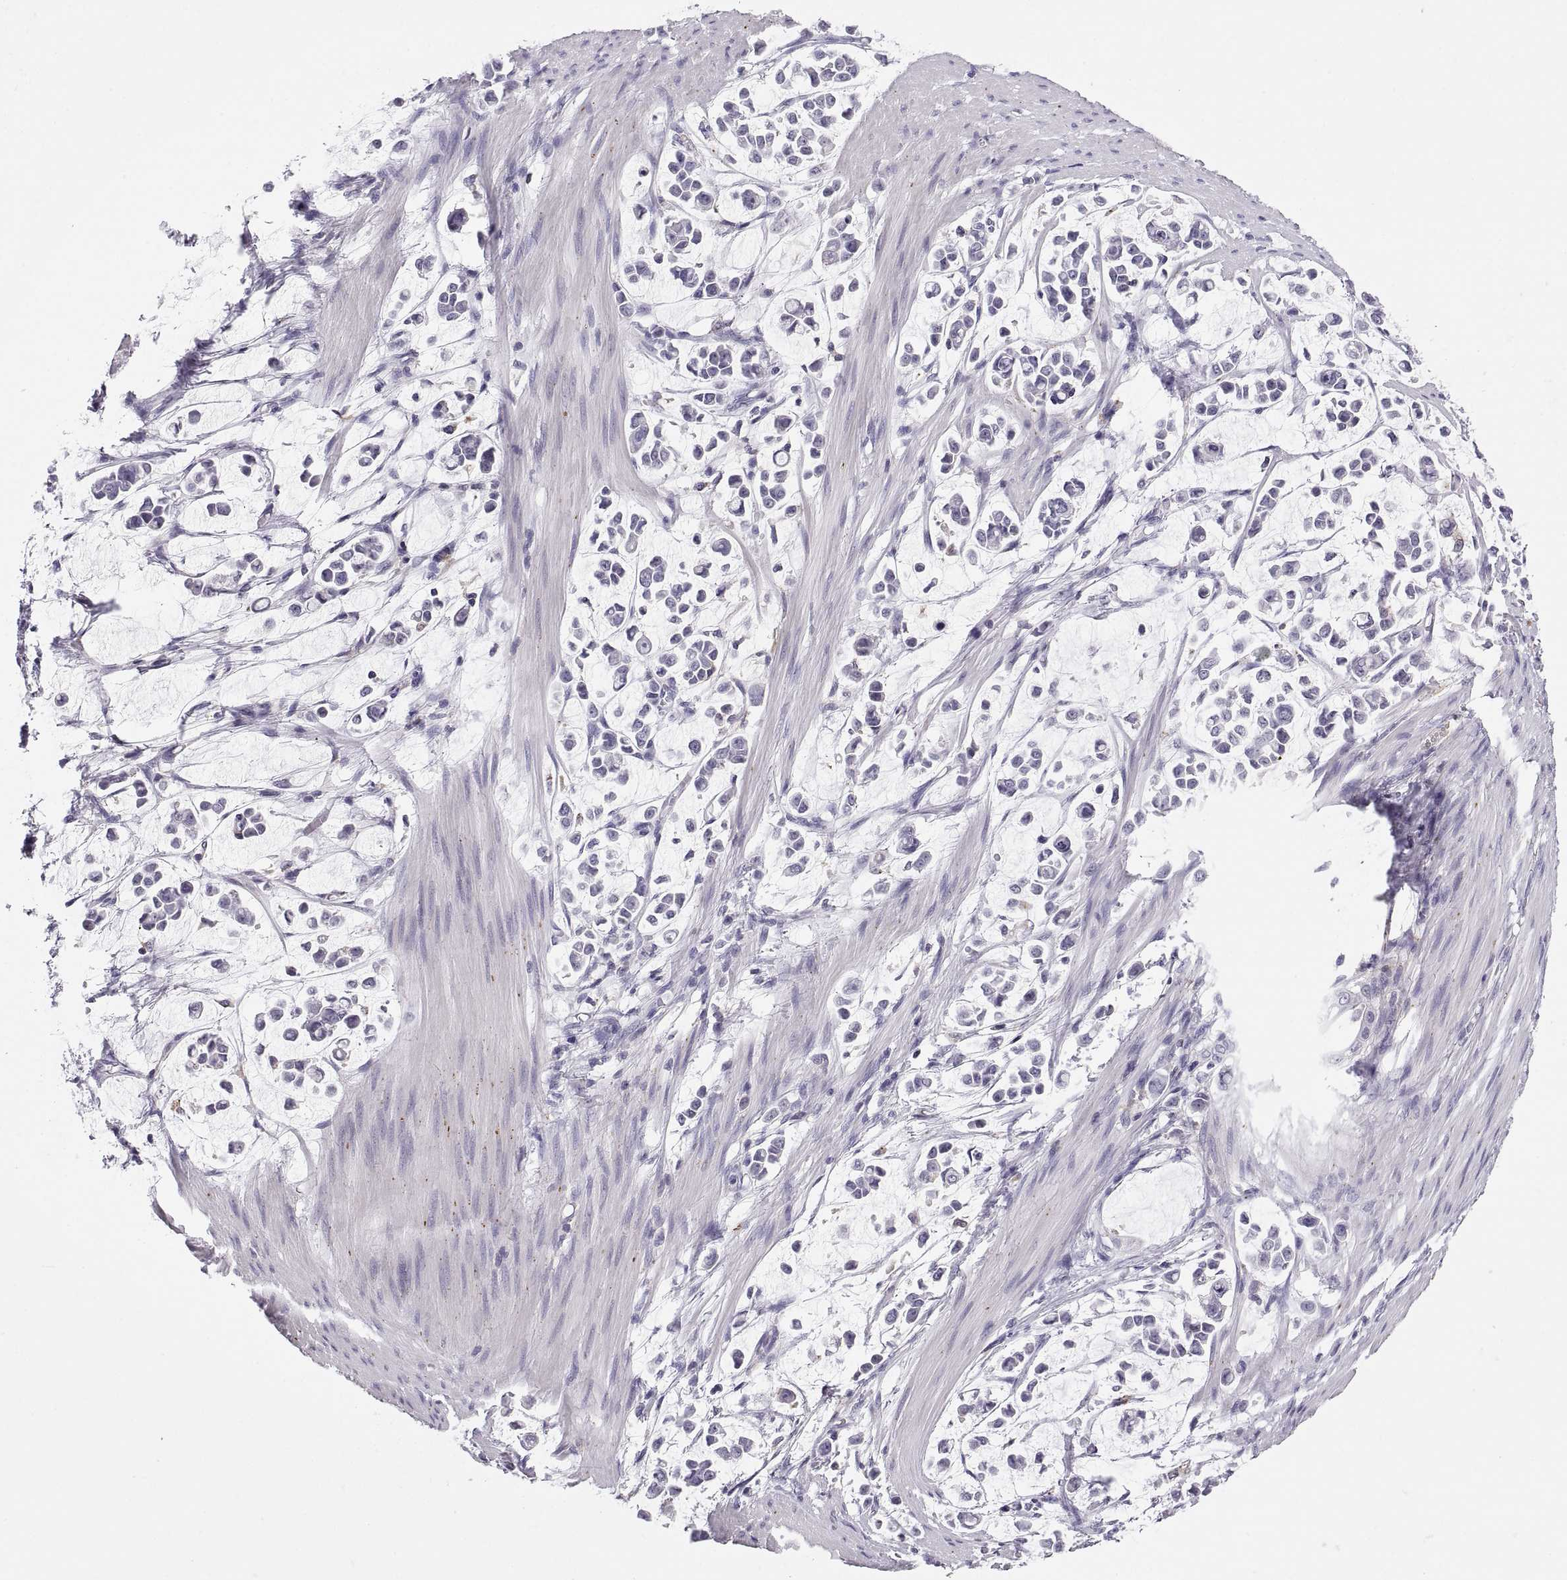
{"staining": {"intensity": "negative", "quantity": "none", "location": "none"}, "tissue": "stomach cancer", "cell_type": "Tumor cells", "image_type": "cancer", "snomed": [{"axis": "morphology", "description": "Adenocarcinoma, NOS"}, {"axis": "topography", "description": "Stomach"}], "caption": "The immunohistochemistry micrograph has no significant positivity in tumor cells of stomach cancer tissue.", "gene": "RGS19", "patient": {"sex": "male", "age": 82}}